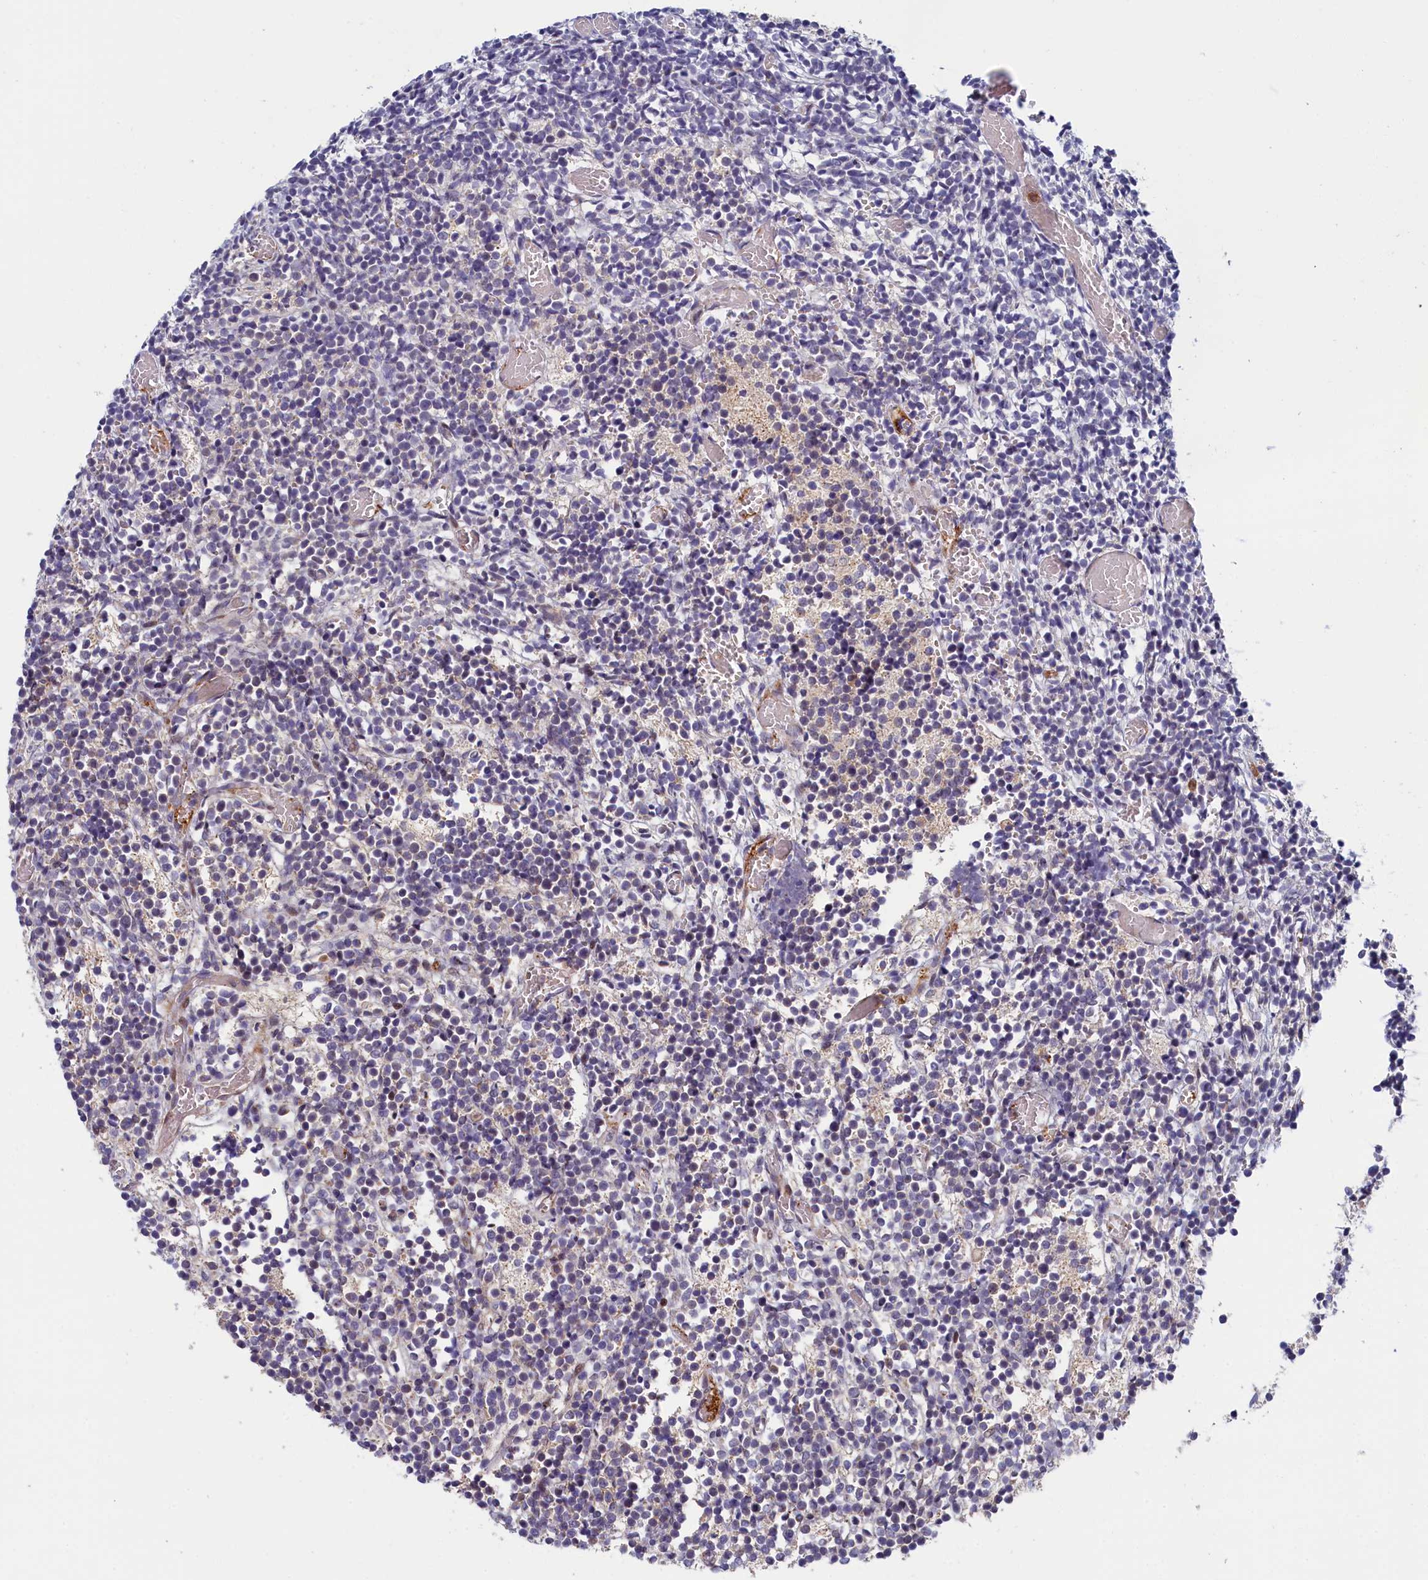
{"staining": {"intensity": "negative", "quantity": "none", "location": "none"}, "tissue": "glioma", "cell_type": "Tumor cells", "image_type": "cancer", "snomed": [{"axis": "morphology", "description": "Glioma, malignant, Low grade"}, {"axis": "topography", "description": "Brain"}], "caption": "Immunohistochemistry image of malignant low-grade glioma stained for a protein (brown), which exhibits no expression in tumor cells.", "gene": "PIK3C3", "patient": {"sex": "female", "age": 1}}